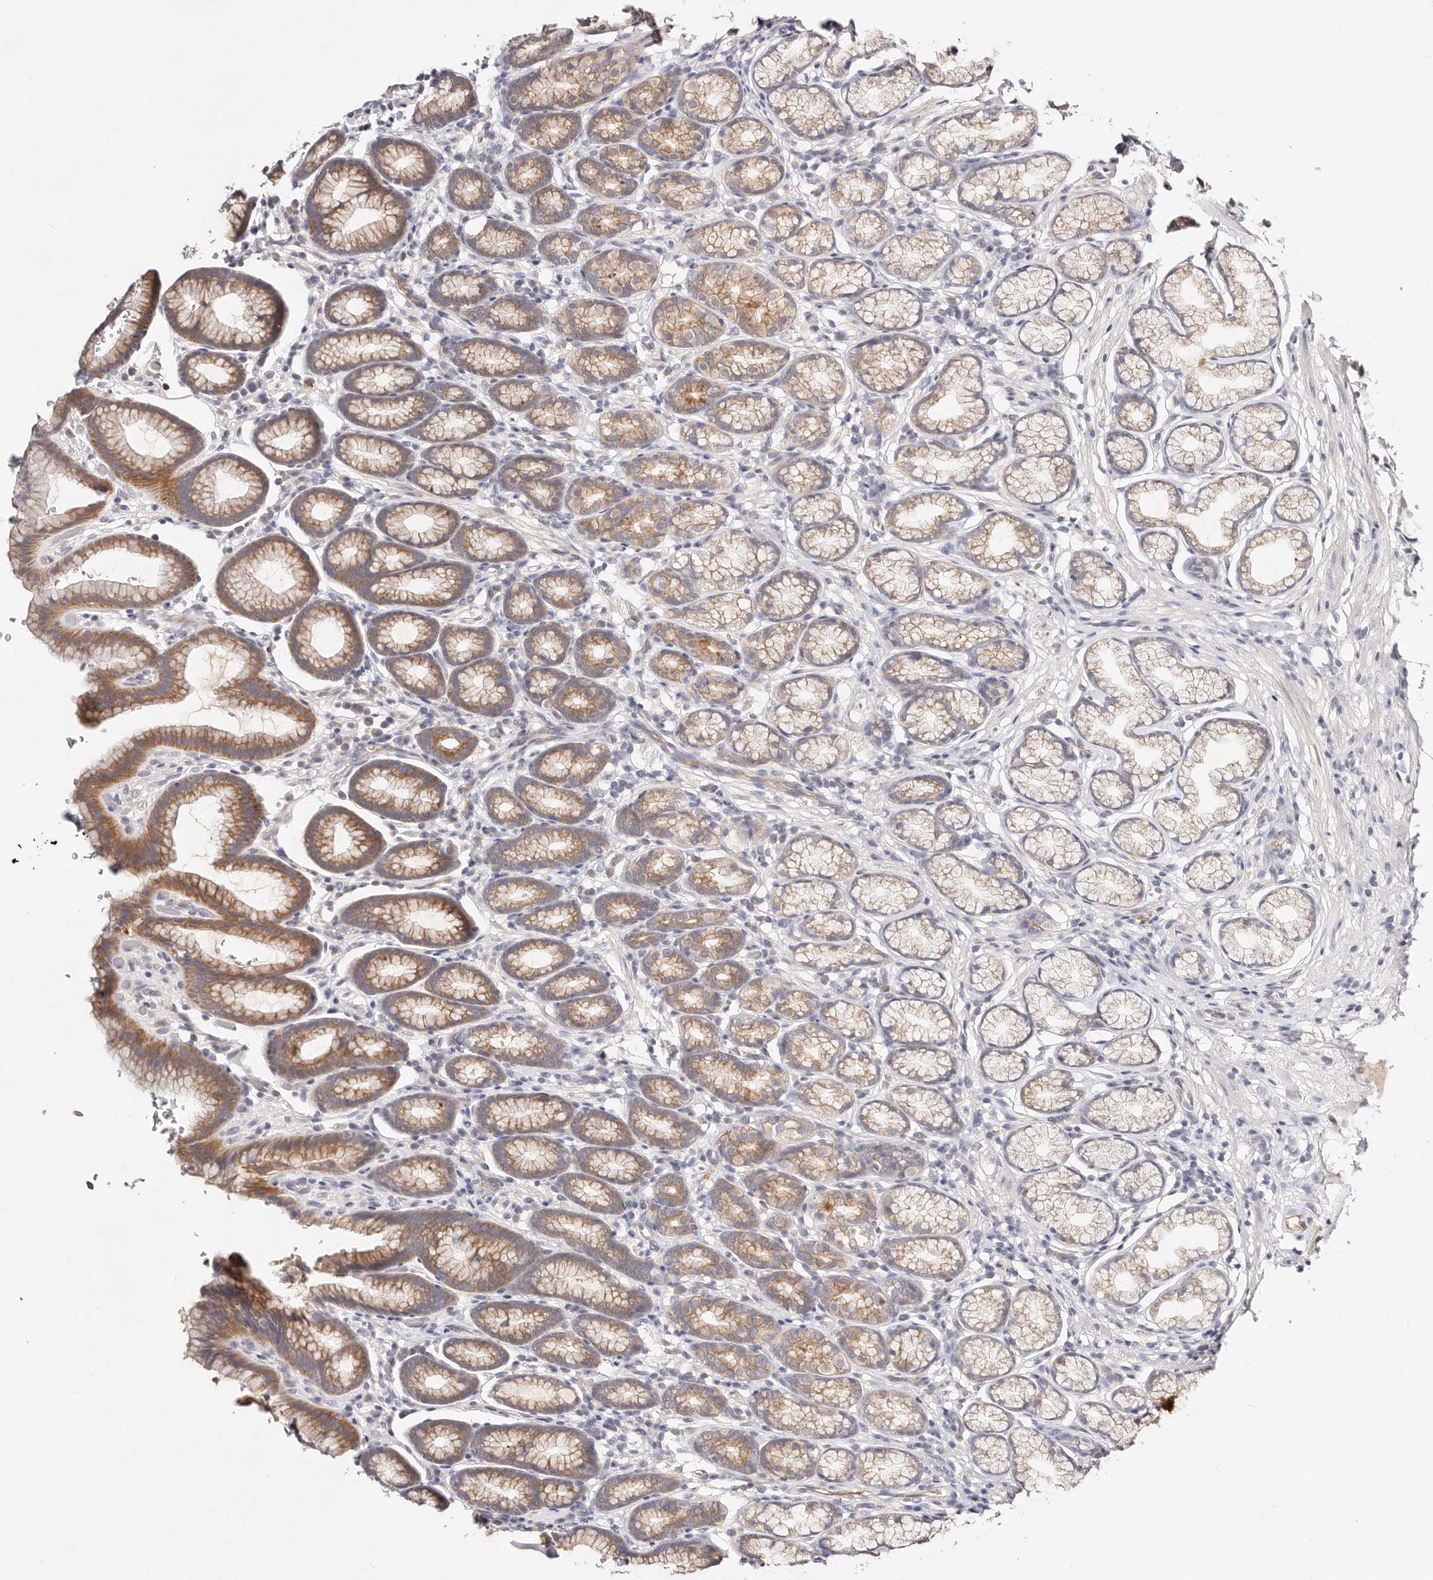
{"staining": {"intensity": "moderate", "quantity": ">75%", "location": "cytoplasmic/membranous"}, "tissue": "stomach", "cell_type": "Glandular cells", "image_type": "normal", "snomed": [{"axis": "morphology", "description": "Normal tissue, NOS"}, {"axis": "topography", "description": "Stomach"}], "caption": "DAB (3,3'-diaminobenzidine) immunohistochemical staining of unremarkable human stomach reveals moderate cytoplasmic/membranous protein positivity in about >75% of glandular cells.", "gene": "VIPAS39", "patient": {"sex": "male", "age": 42}}